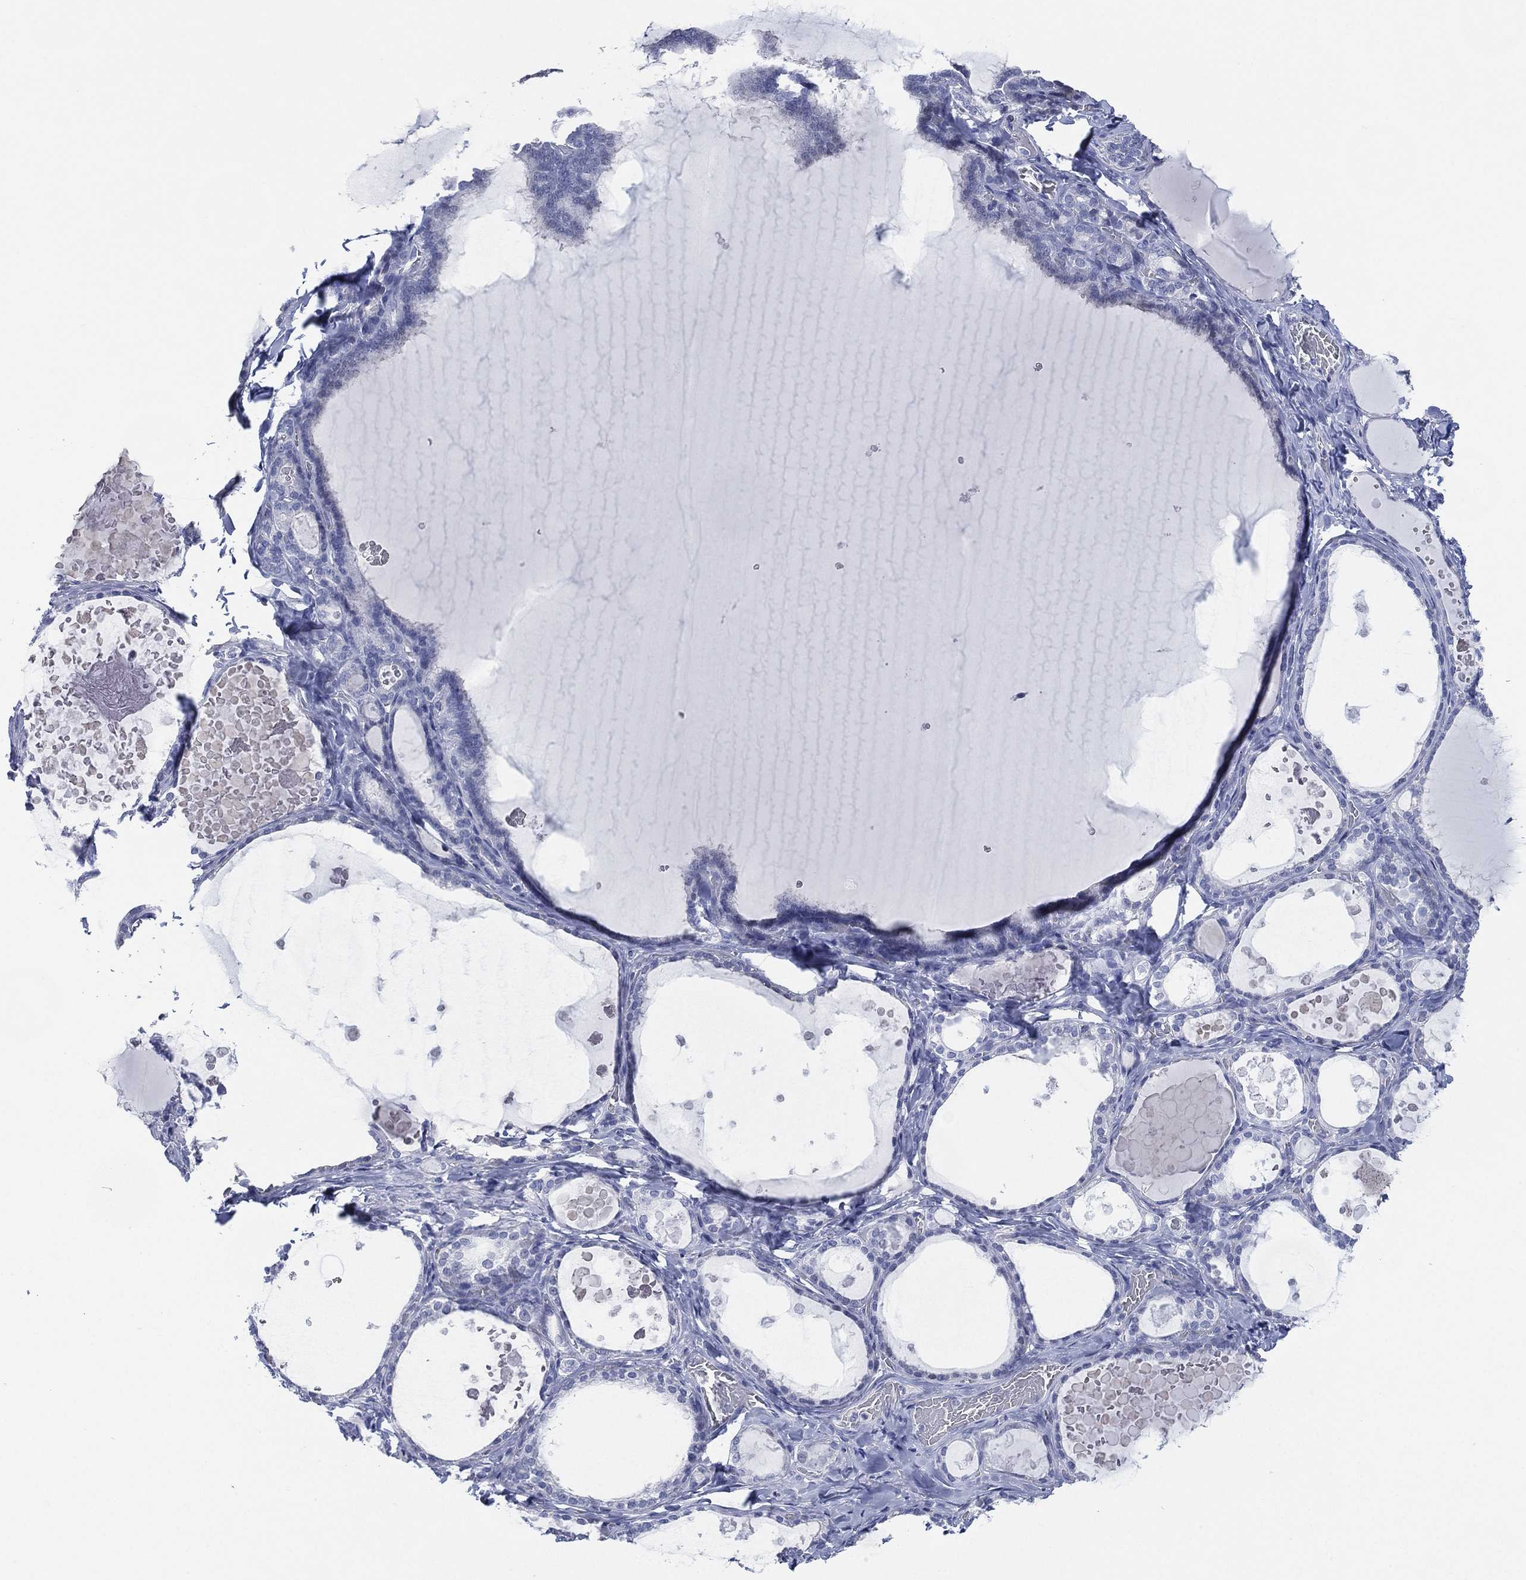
{"staining": {"intensity": "negative", "quantity": "none", "location": "none"}, "tissue": "thyroid gland", "cell_type": "Glandular cells", "image_type": "normal", "snomed": [{"axis": "morphology", "description": "Normal tissue, NOS"}, {"axis": "topography", "description": "Thyroid gland"}], "caption": "This is an immunohistochemistry (IHC) image of benign thyroid gland. There is no staining in glandular cells.", "gene": "TMEM247", "patient": {"sex": "female", "age": 56}}